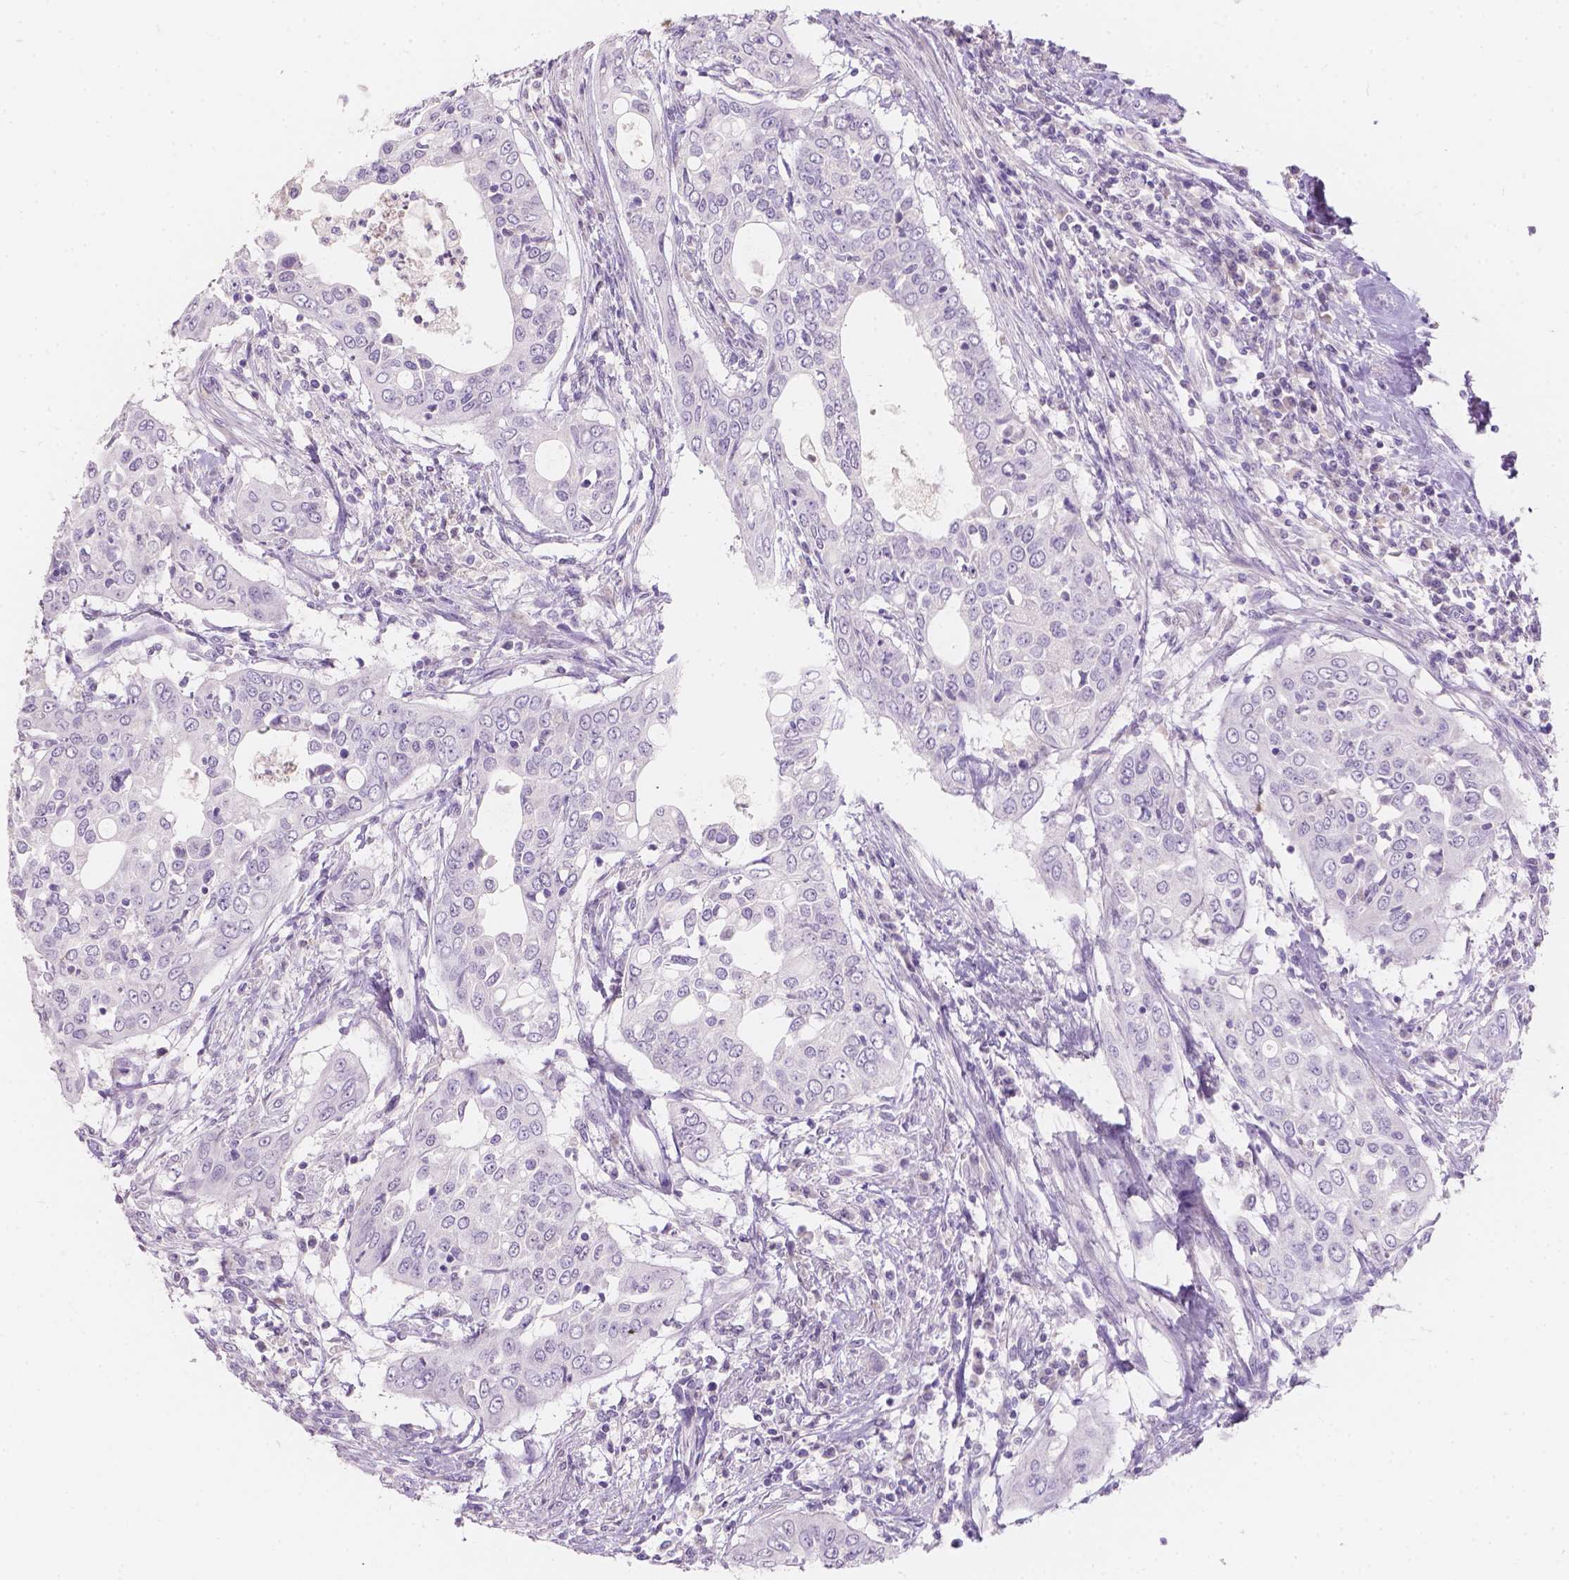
{"staining": {"intensity": "negative", "quantity": "none", "location": "none"}, "tissue": "urothelial cancer", "cell_type": "Tumor cells", "image_type": "cancer", "snomed": [{"axis": "morphology", "description": "Urothelial carcinoma, High grade"}, {"axis": "topography", "description": "Urinary bladder"}], "caption": "The image reveals no significant staining in tumor cells of urothelial cancer. (Brightfield microscopy of DAB IHC at high magnification).", "gene": "HTN3", "patient": {"sex": "male", "age": 82}}